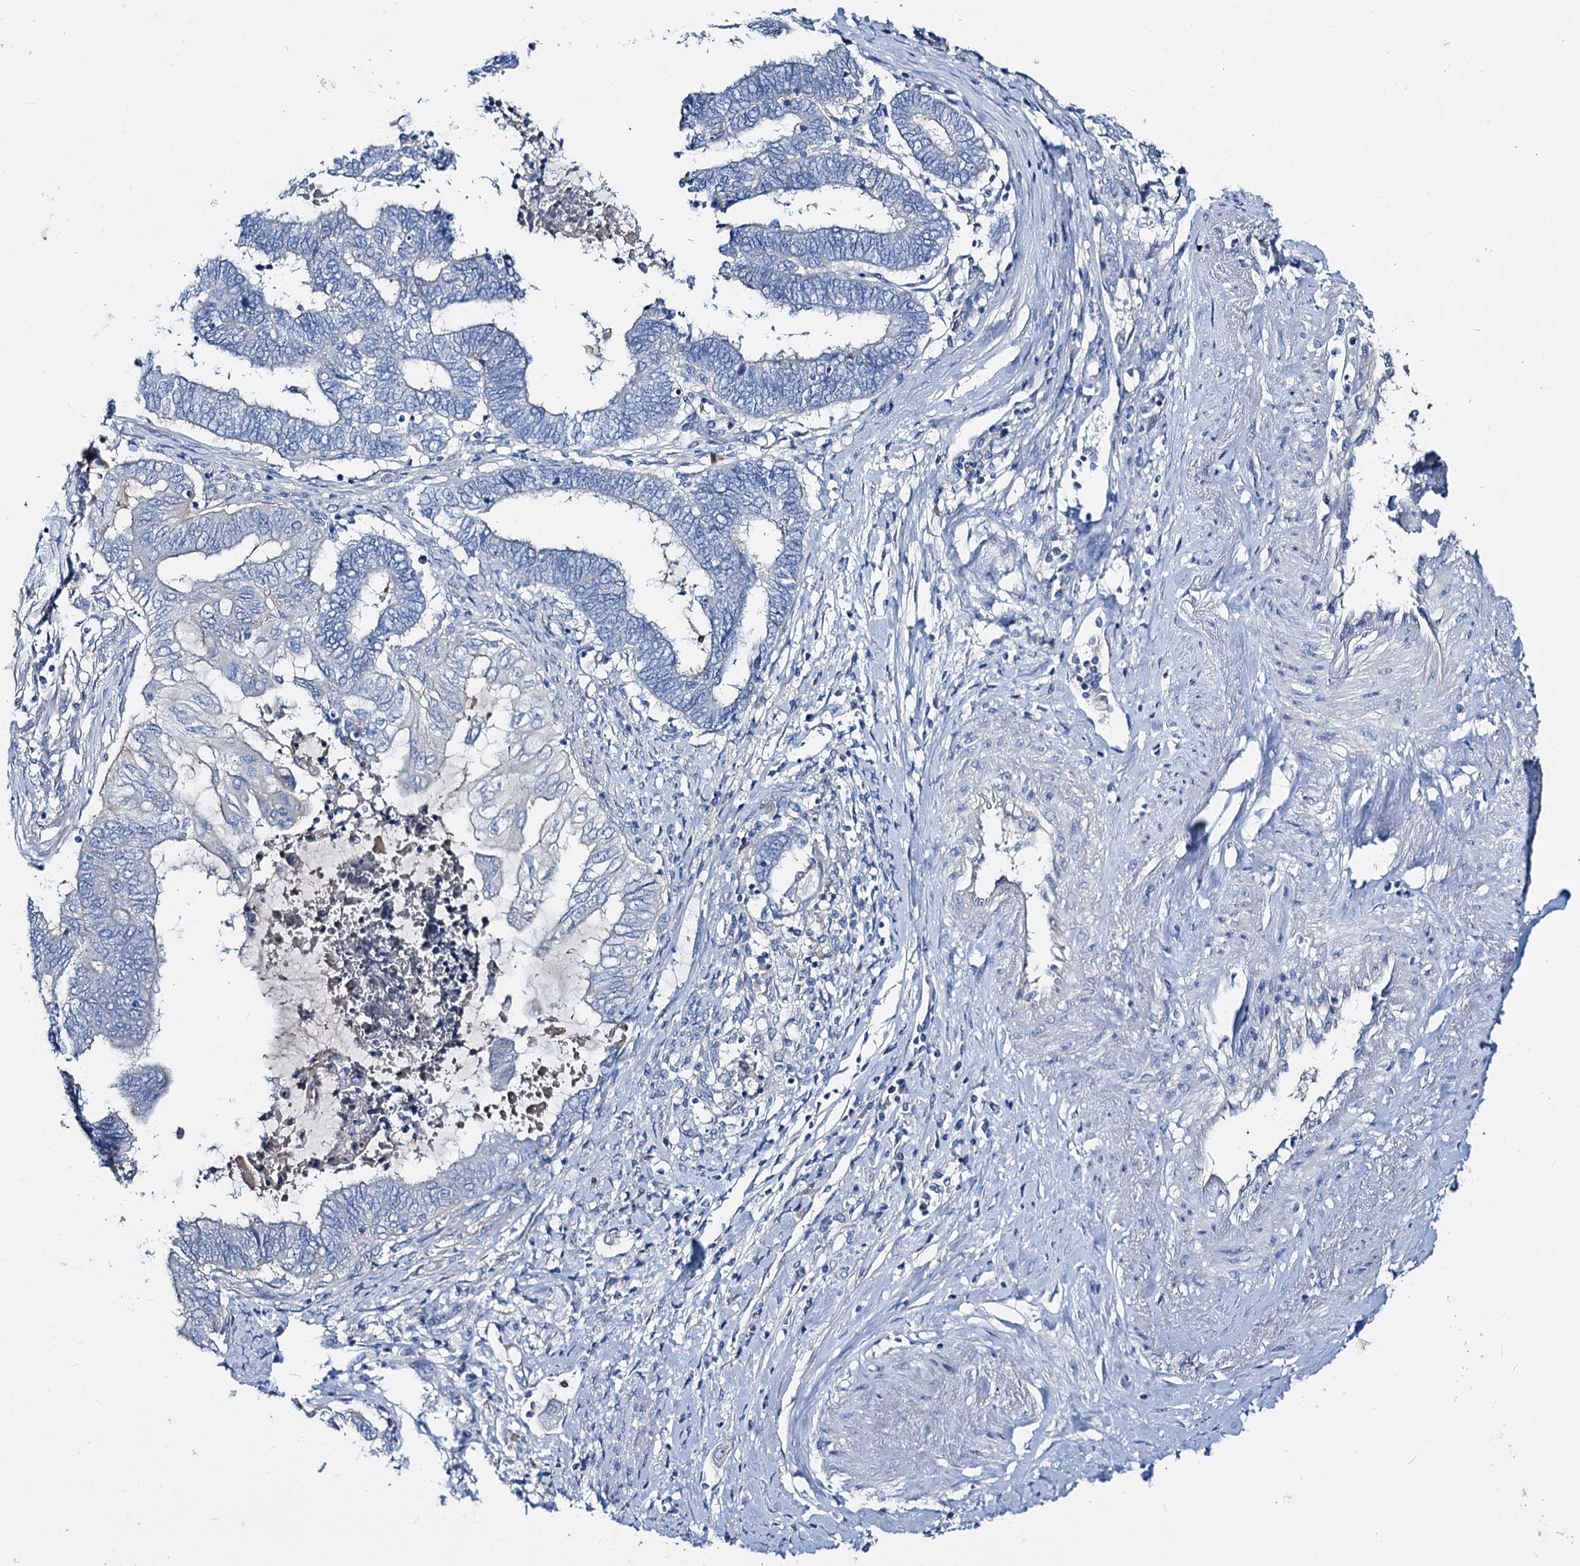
{"staining": {"intensity": "negative", "quantity": "none", "location": "none"}, "tissue": "endometrial cancer", "cell_type": "Tumor cells", "image_type": "cancer", "snomed": [{"axis": "morphology", "description": "Adenocarcinoma, NOS"}, {"axis": "topography", "description": "Uterus"}, {"axis": "topography", "description": "Endometrium"}], "caption": "Endometrial adenocarcinoma was stained to show a protein in brown. There is no significant staining in tumor cells.", "gene": "DYDC2", "patient": {"sex": "female", "age": 70}}